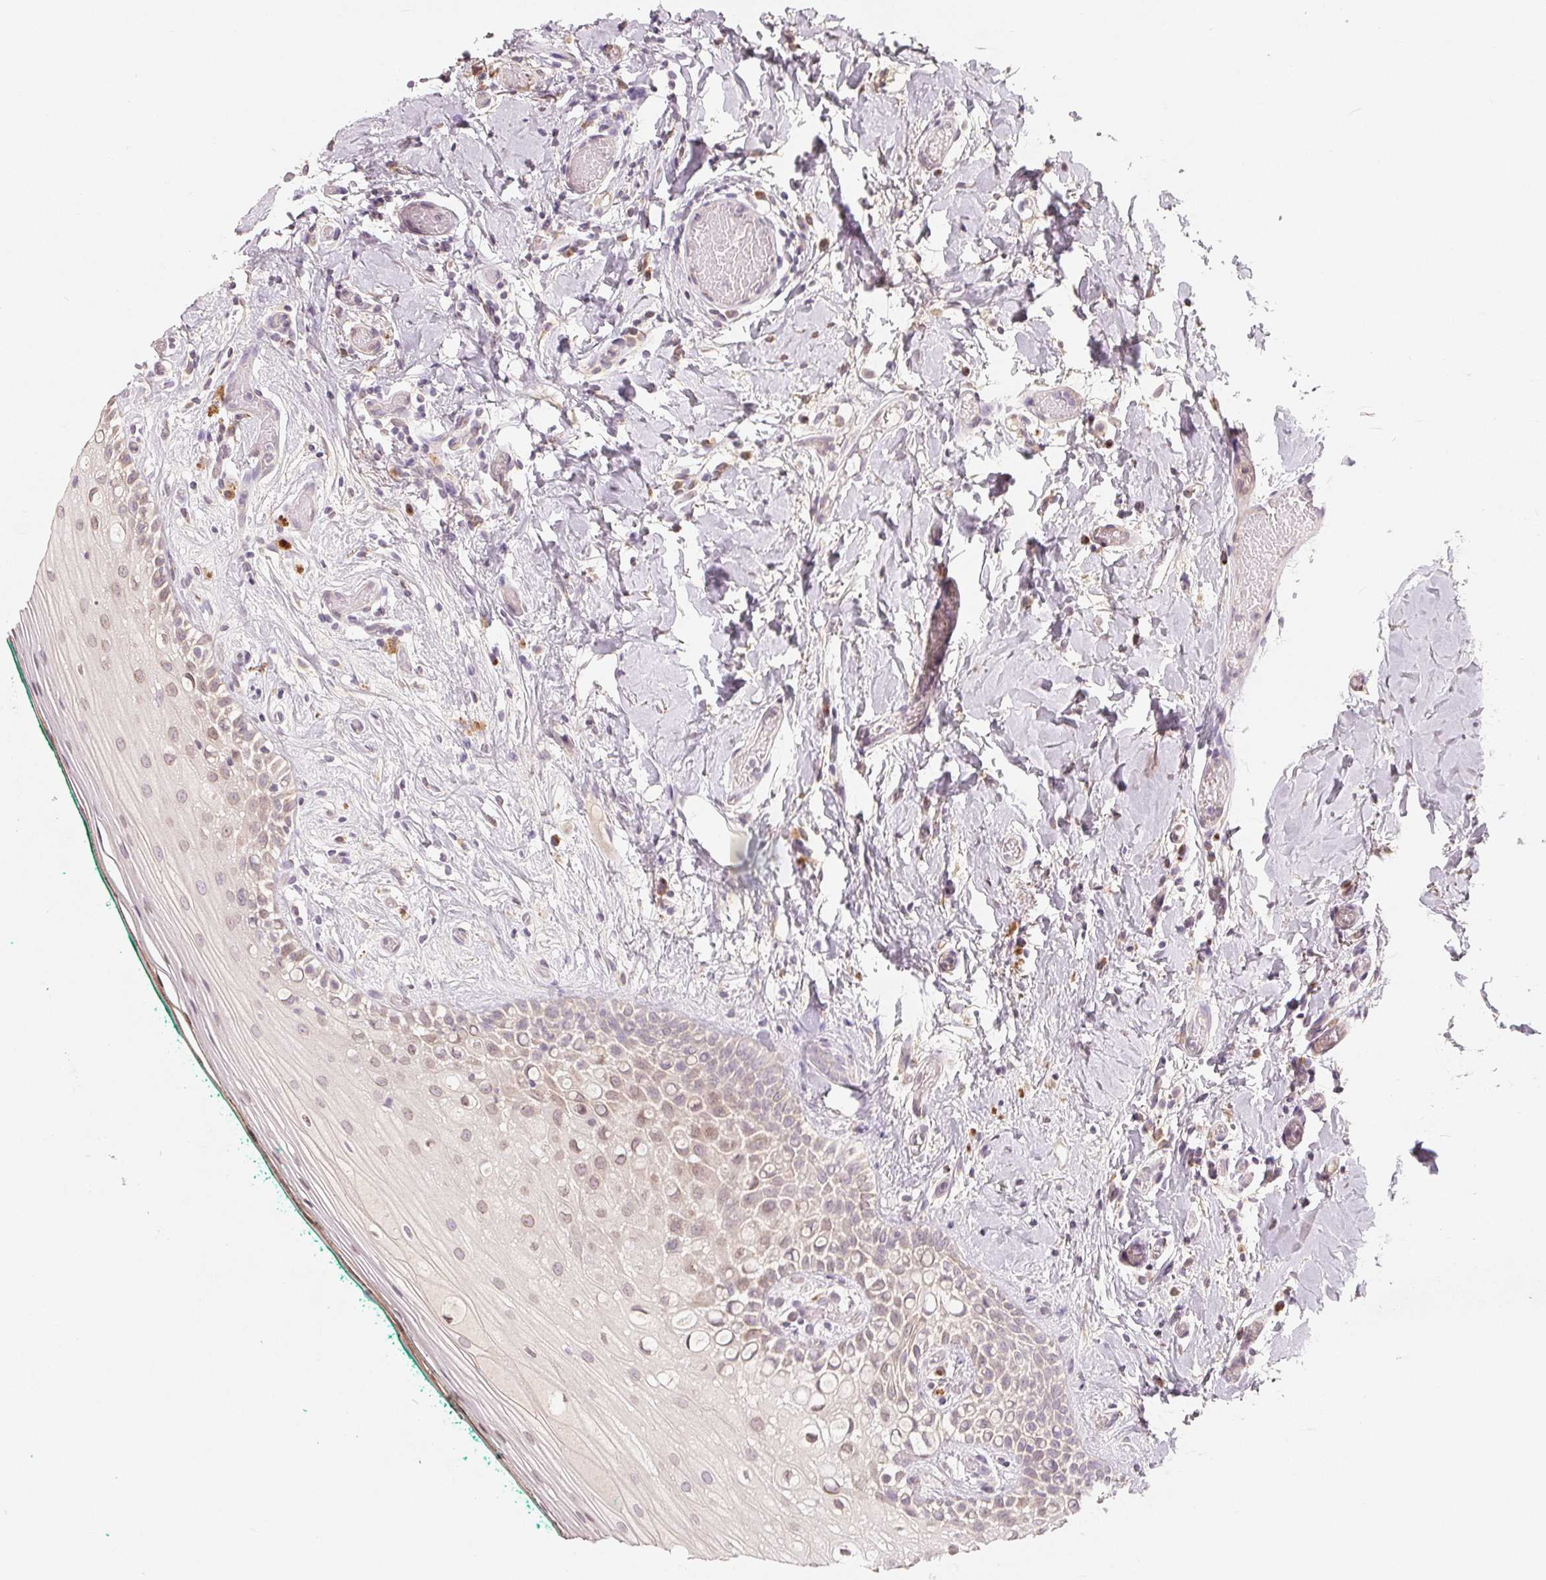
{"staining": {"intensity": "weak", "quantity": "<25%", "location": "cytoplasmic/membranous"}, "tissue": "oral mucosa", "cell_type": "Squamous epithelial cells", "image_type": "normal", "snomed": [{"axis": "morphology", "description": "Normal tissue, NOS"}, {"axis": "topography", "description": "Oral tissue"}], "caption": "This is an immunohistochemistry photomicrograph of normal human oral mucosa. There is no staining in squamous epithelial cells.", "gene": "TMSB15B", "patient": {"sex": "female", "age": 83}}